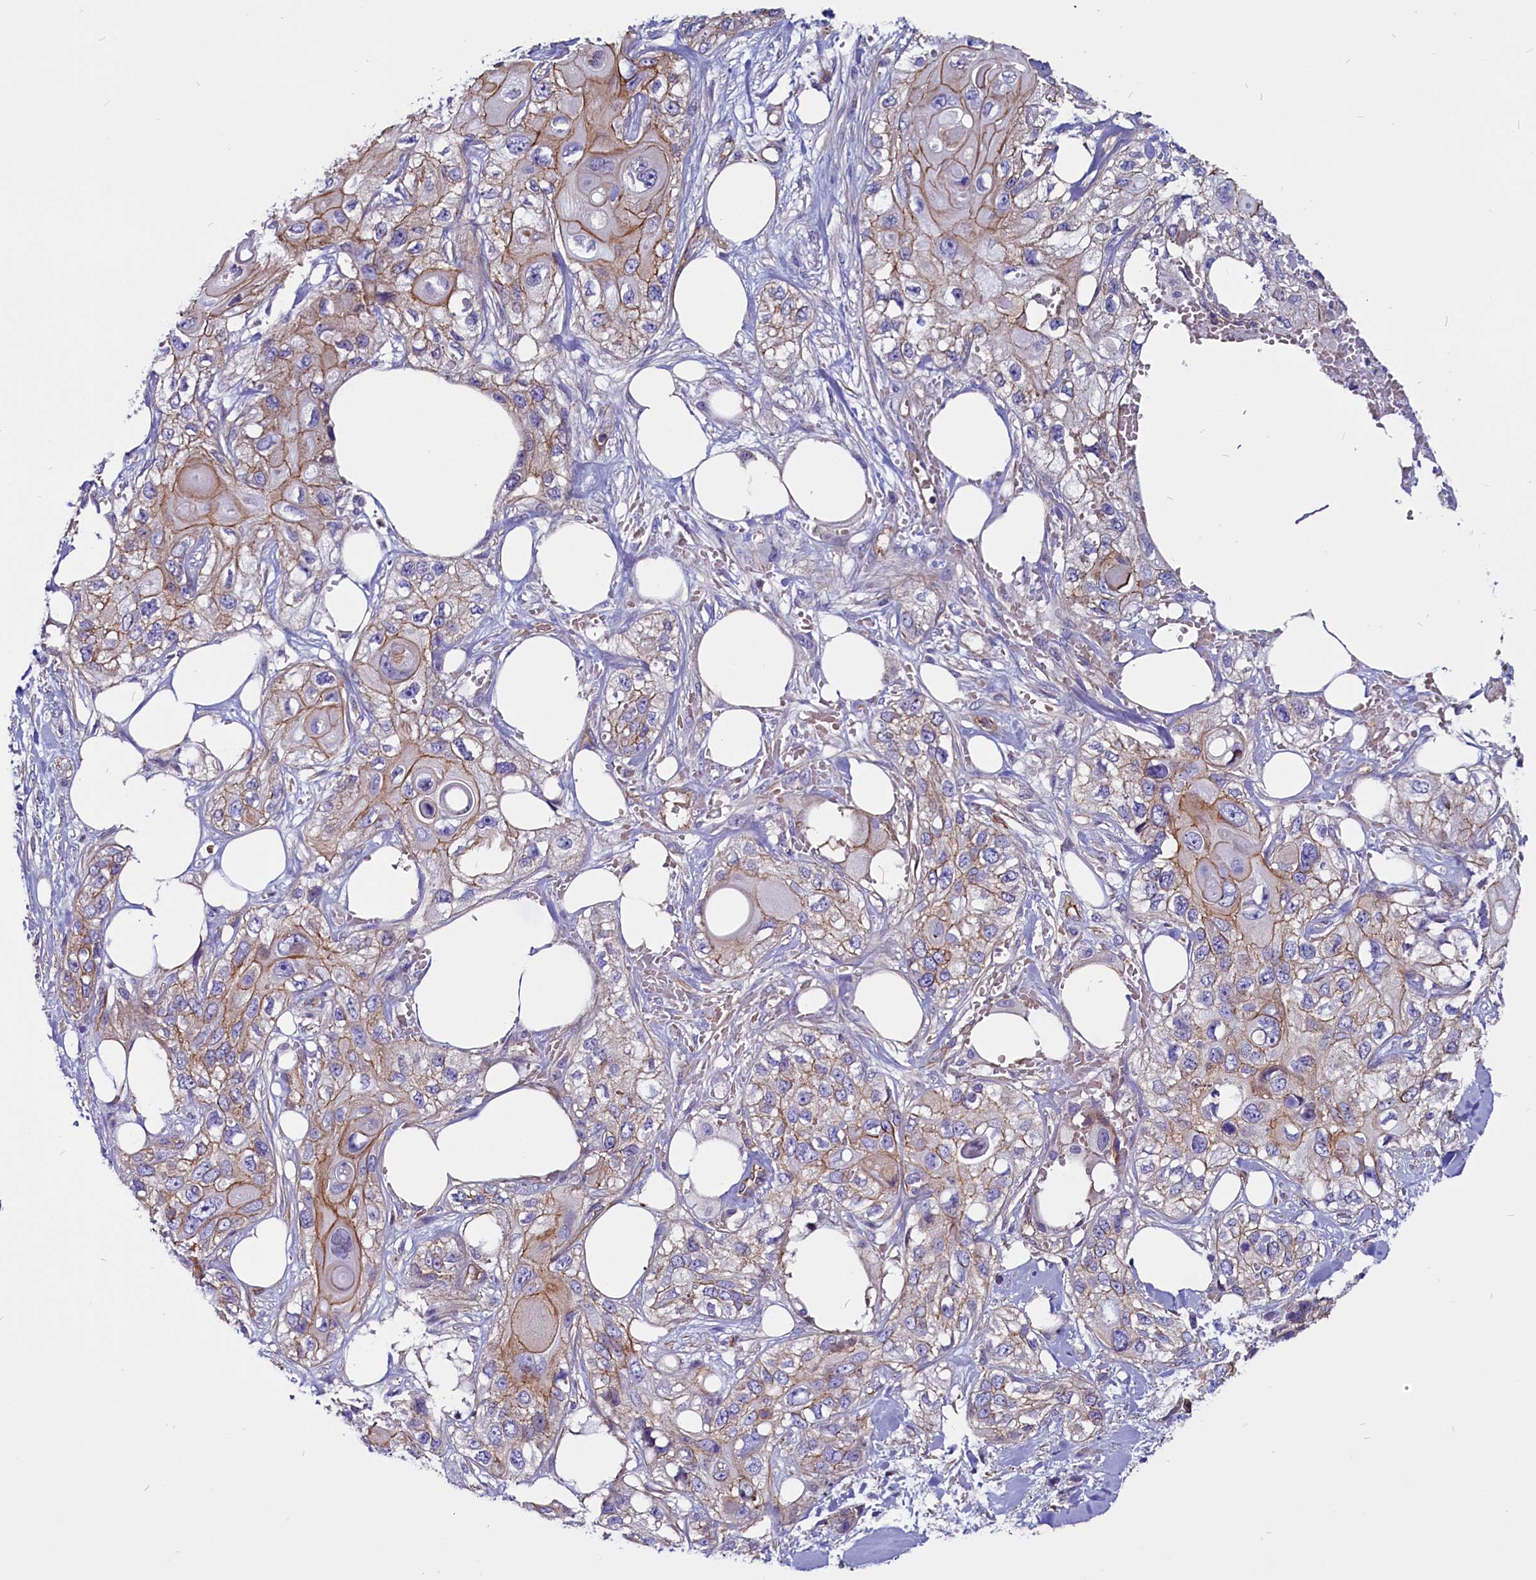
{"staining": {"intensity": "moderate", "quantity": "25%-75%", "location": "cytoplasmic/membranous"}, "tissue": "skin cancer", "cell_type": "Tumor cells", "image_type": "cancer", "snomed": [{"axis": "morphology", "description": "Normal tissue, NOS"}, {"axis": "morphology", "description": "Squamous cell carcinoma, NOS"}, {"axis": "topography", "description": "Skin"}], "caption": "Skin squamous cell carcinoma stained with a brown dye displays moderate cytoplasmic/membranous positive staining in about 25%-75% of tumor cells.", "gene": "ZNF749", "patient": {"sex": "male", "age": 72}}